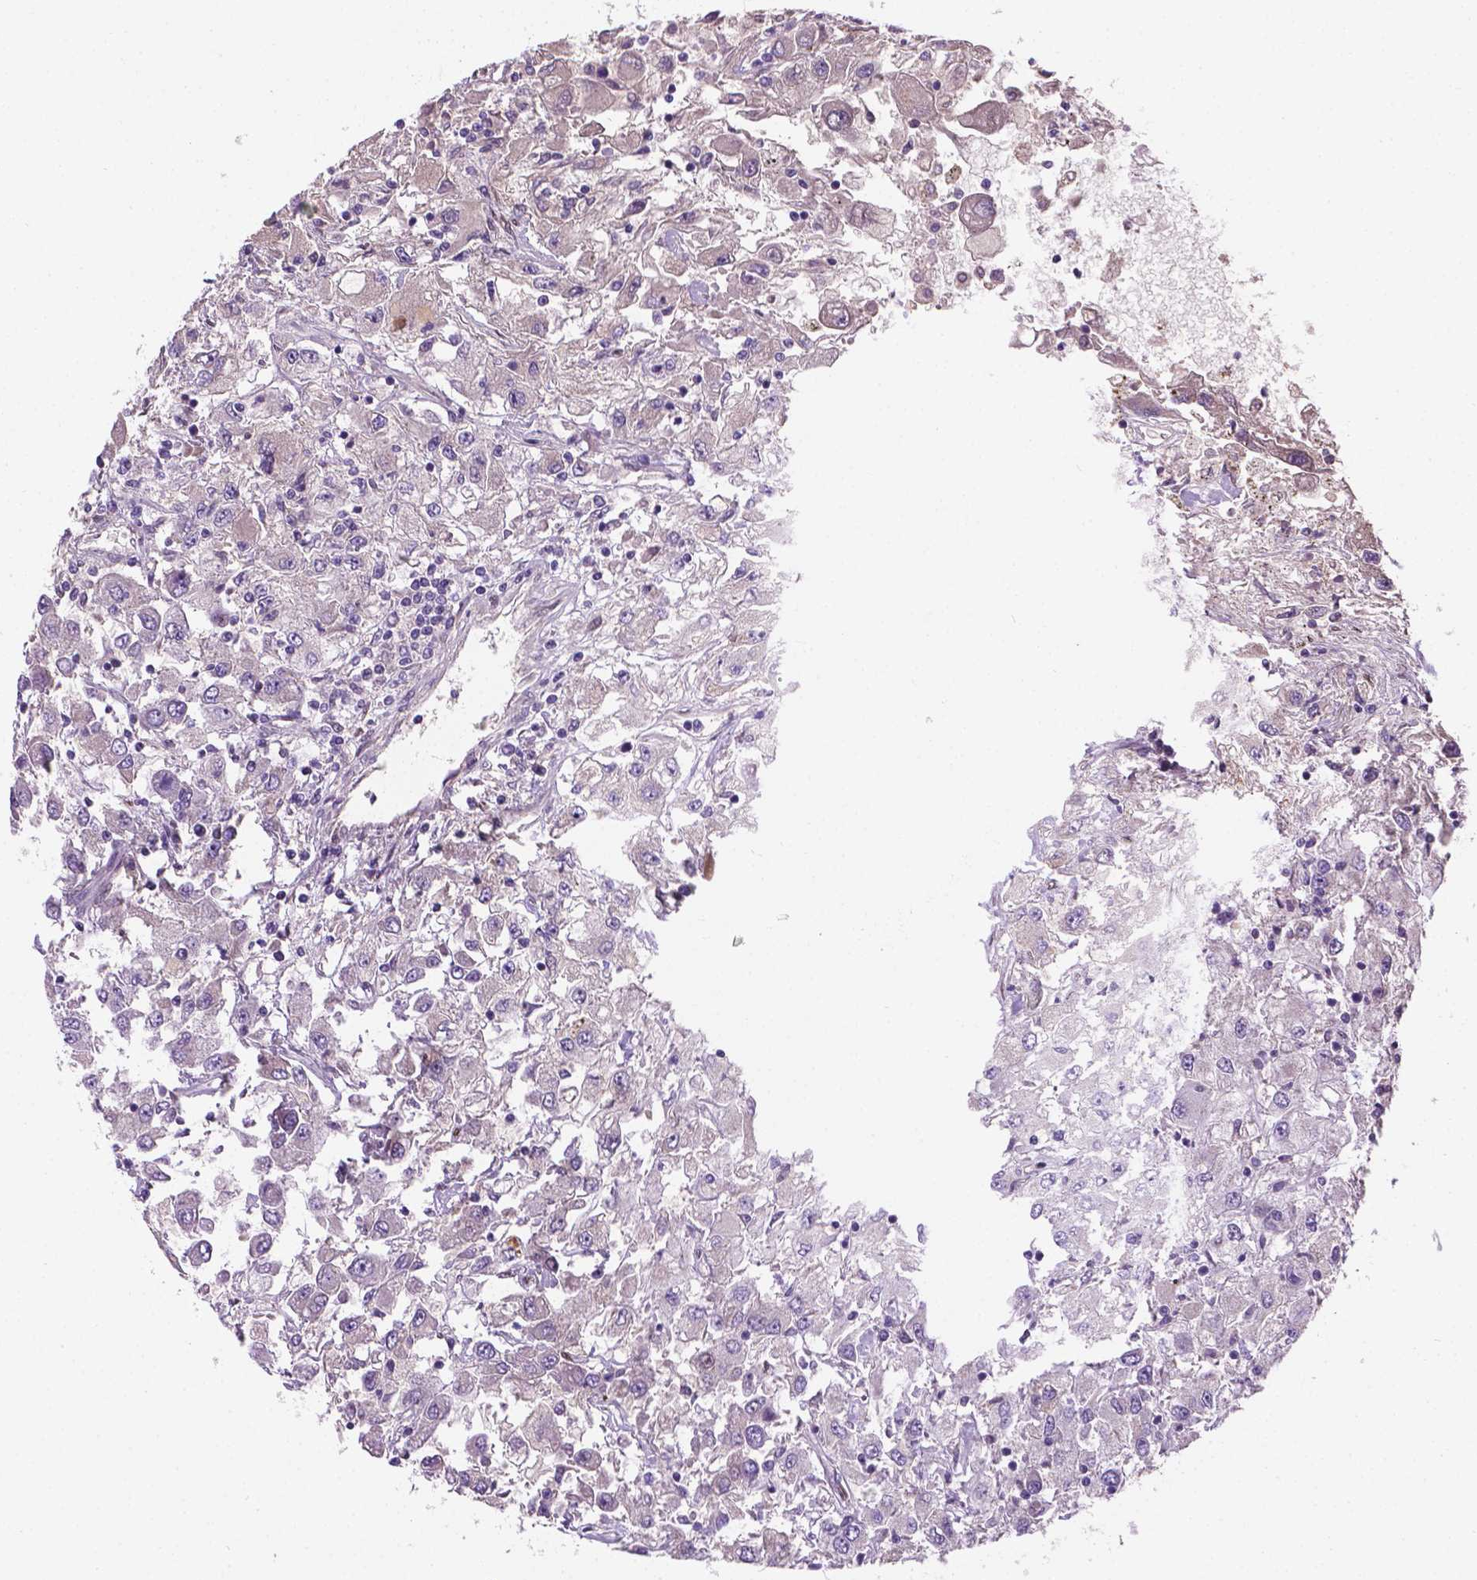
{"staining": {"intensity": "negative", "quantity": "none", "location": "none"}, "tissue": "renal cancer", "cell_type": "Tumor cells", "image_type": "cancer", "snomed": [{"axis": "morphology", "description": "Adenocarcinoma, NOS"}, {"axis": "topography", "description": "Kidney"}], "caption": "A photomicrograph of human adenocarcinoma (renal) is negative for staining in tumor cells.", "gene": "IRF6", "patient": {"sex": "female", "age": 67}}